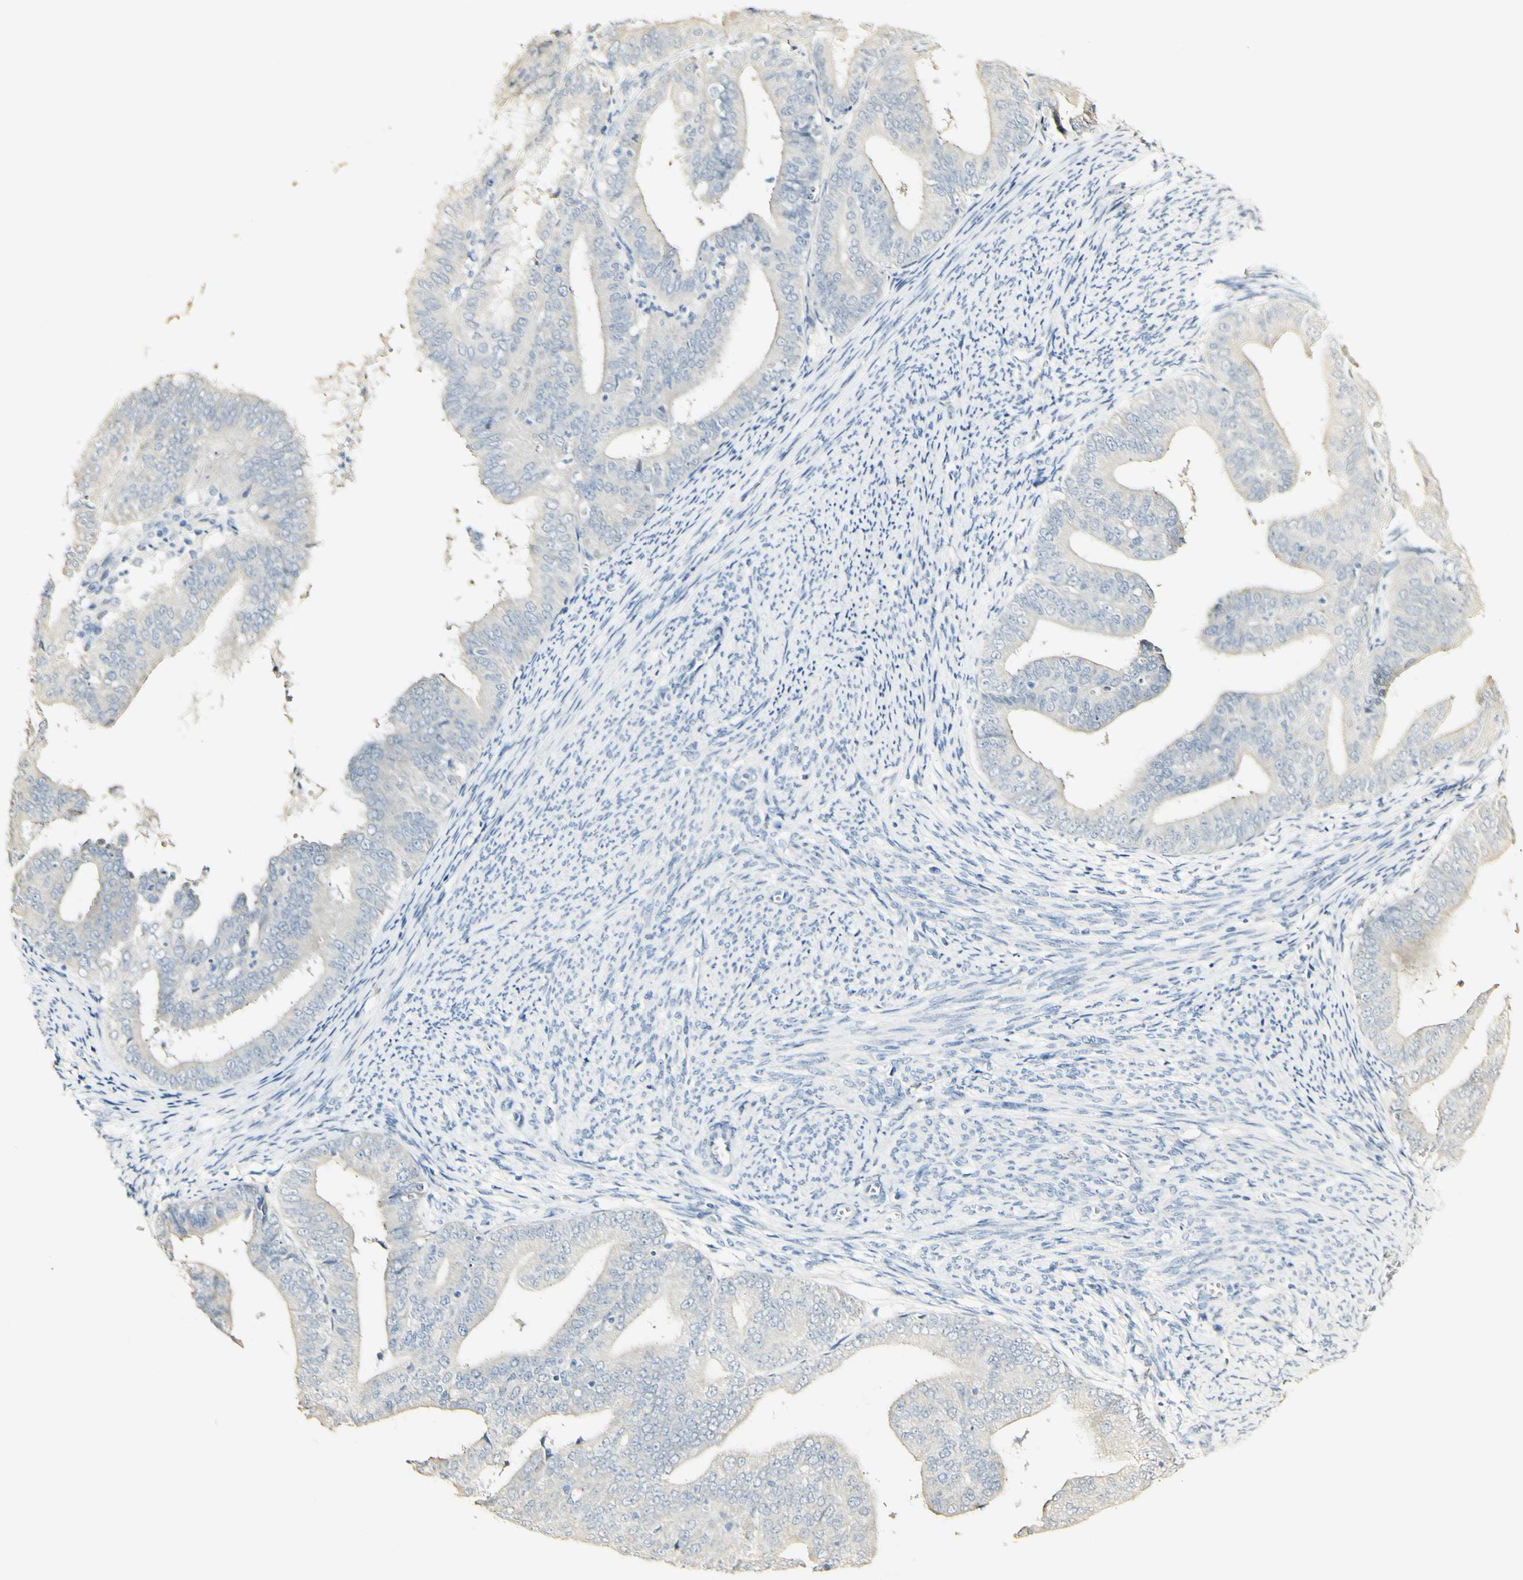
{"staining": {"intensity": "negative", "quantity": "none", "location": "none"}, "tissue": "endometrial cancer", "cell_type": "Tumor cells", "image_type": "cancer", "snomed": [{"axis": "morphology", "description": "Adenocarcinoma, NOS"}, {"axis": "topography", "description": "Endometrium"}], "caption": "A high-resolution micrograph shows IHC staining of adenocarcinoma (endometrial), which displays no significant positivity in tumor cells.", "gene": "FMO3", "patient": {"sex": "female", "age": 63}}